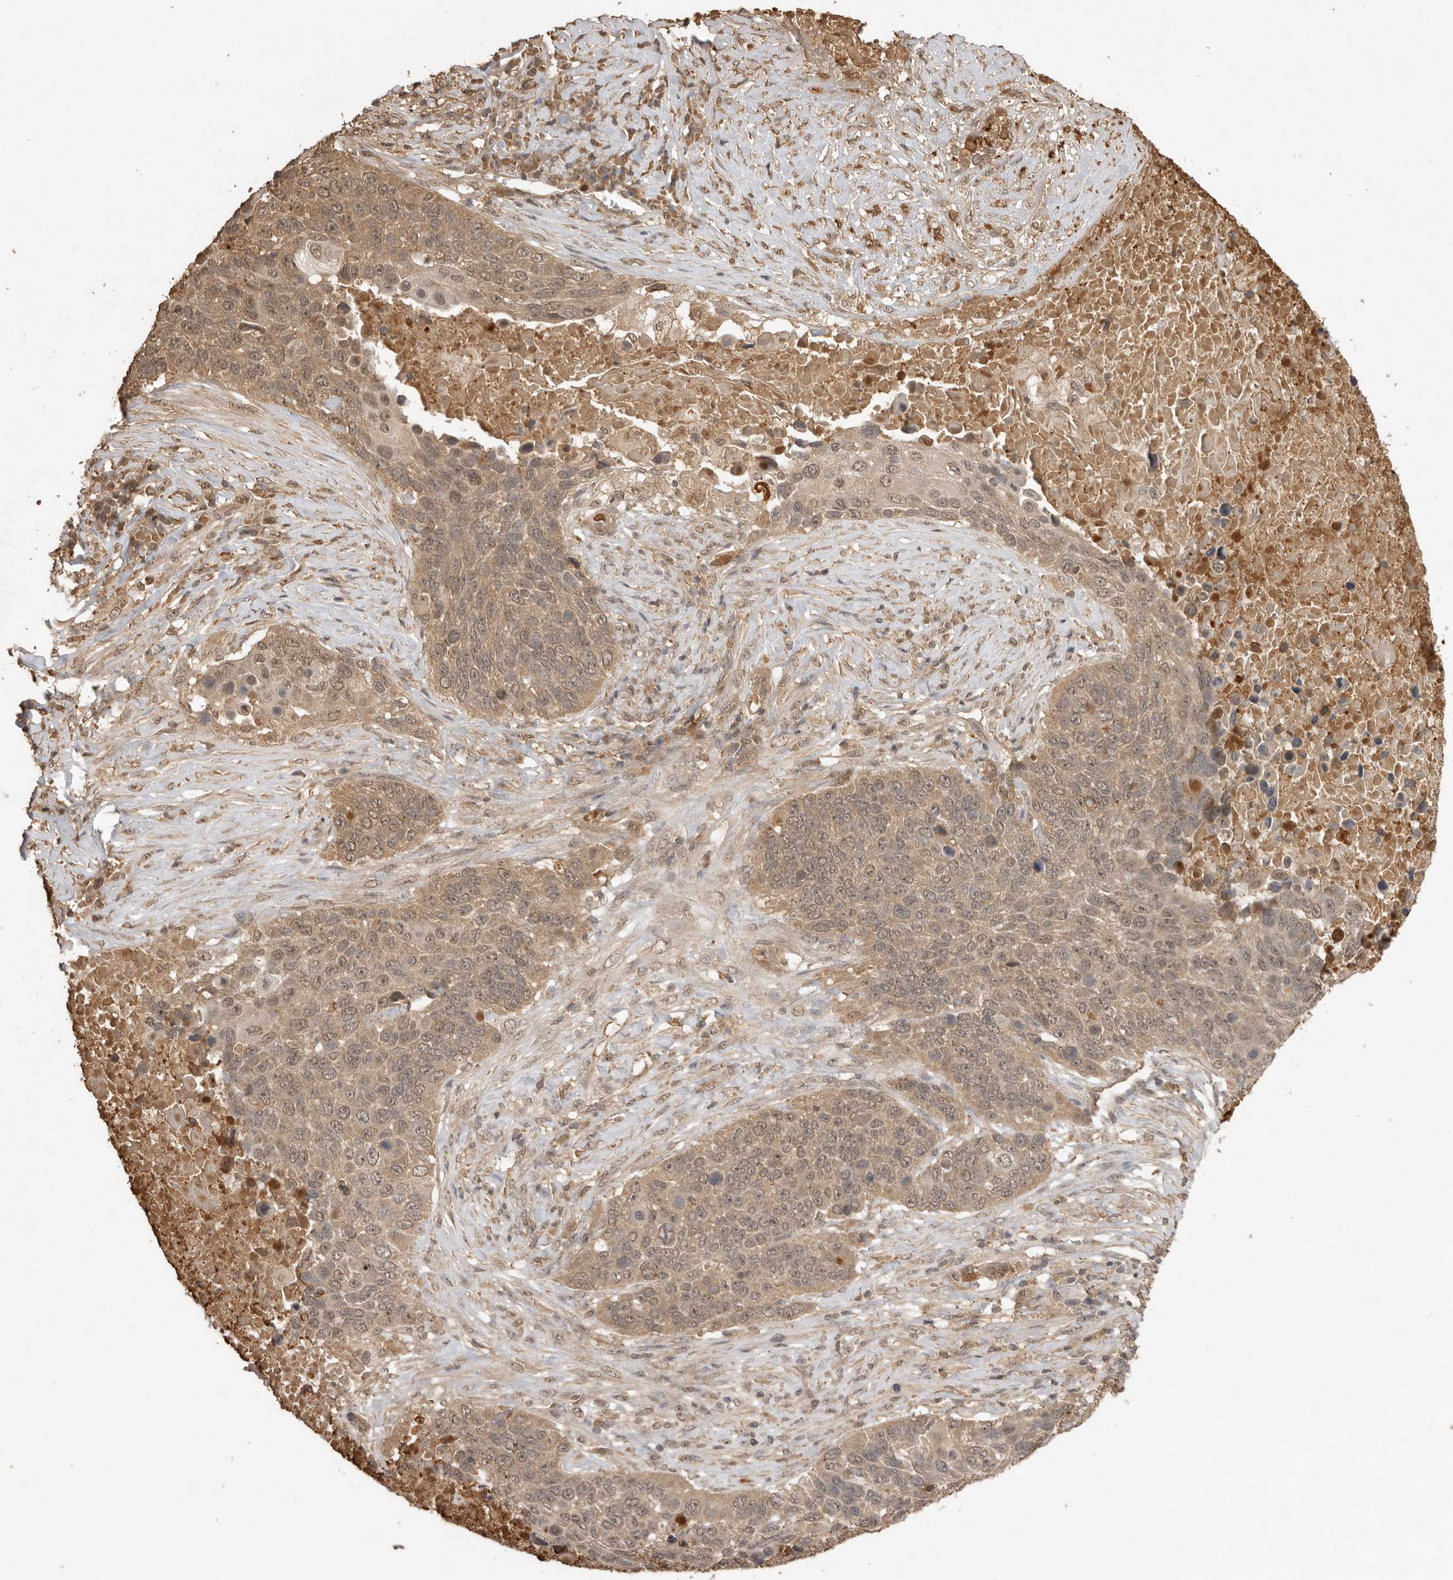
{"staining": {"intensity": "weak", "quantity": ">75%", "location": "cytoplasmic/membranous,nuclear"}, "tissue": "lung cancer", "cell_type": "Tumor cells", "image_type": "cancer", "snomed": [{"axis": "morphology", "description": "Squamous cell carcinoma, NOS"}, {"axis": "topography", "description": "Lung"}], "caption": "This is an image of immunohistochemistry staining of squamous cell carcinoma (lung), which shows weak positivity in the cytoplasmic/membranous and nuclear of tumor cells.", "gene": "JAG2", "patient": {"sex": "male", "age": 66}}